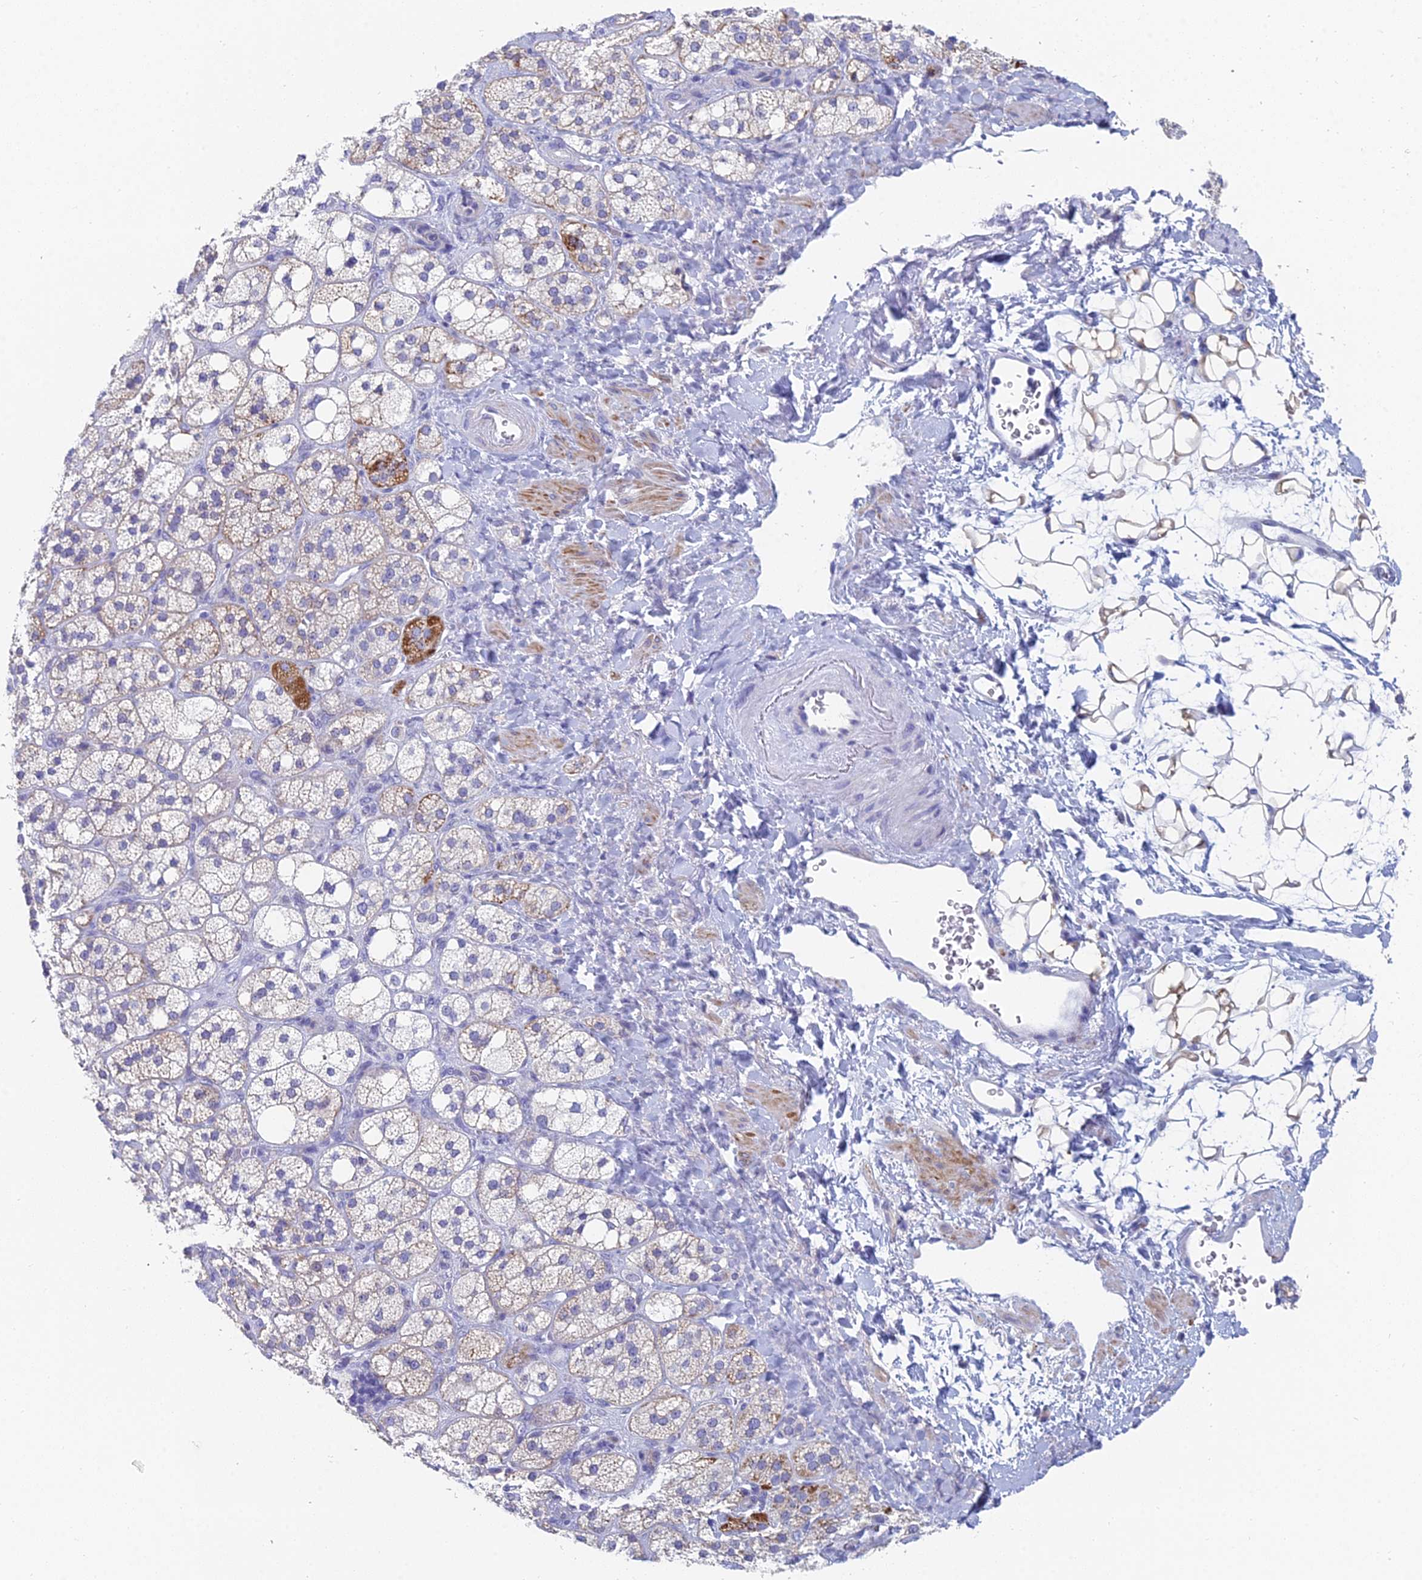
{"staining": {"intensity": "moderate", "quantity": "<25%", "location": "cytoplasmic/membranous"}, "tissue": "adrenal gland", "cell_type": "Glandular cells", "image_type": "normal", "snomed": [{"axis": "morphology", "description": "Normal tissue, NOS"}, {"axis": "topography", "description": "Adrenal gland"}], "caption": "Approximately <25% of glandular cells in benign human adrenal gland show moderate cytoplasmic/membranous protein positivity as visualized by brown immunohistochemical staining.", "gene": "ACSM1", "patient": {"sex": "male", "age": 61}}